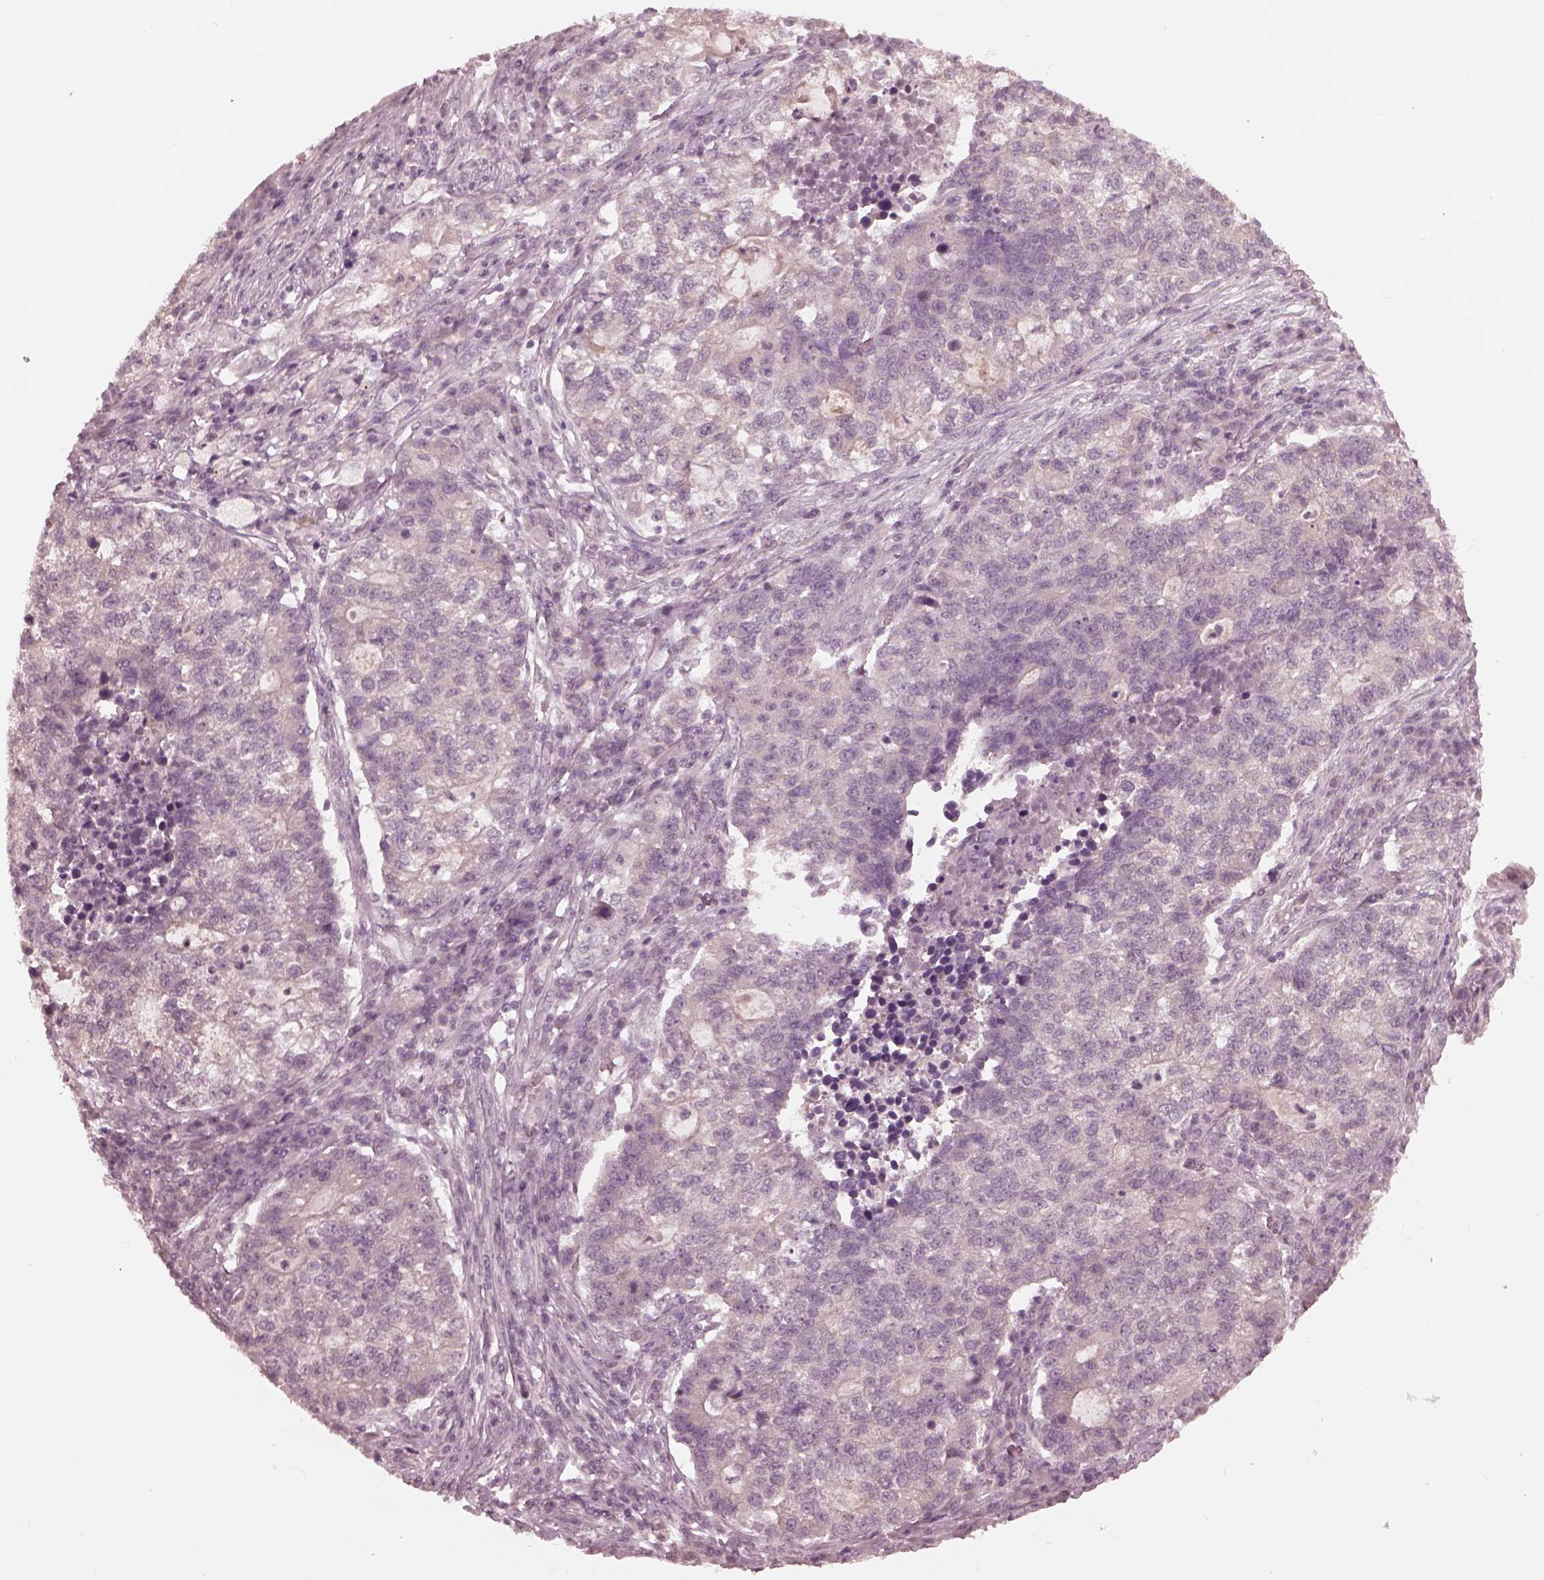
{"staining": {"intensity": "negative", "quantity": "none", "location": "none"}, "tissue": "lung cancer", "cell_type": "Tumor cells", "image_type": "cancer", "snomed": [{"axis": "morphology", "description": "Adenocarcinoma, NOS"}, {"axis": "topography", "description": "Lung"}], "caption": "Histopathology image shows no significant protein positivity in tumor cells of lung cancer (adenocarcinoma).", "gene": "RGS7", "patient": {"sex": "male", "age": 57}}